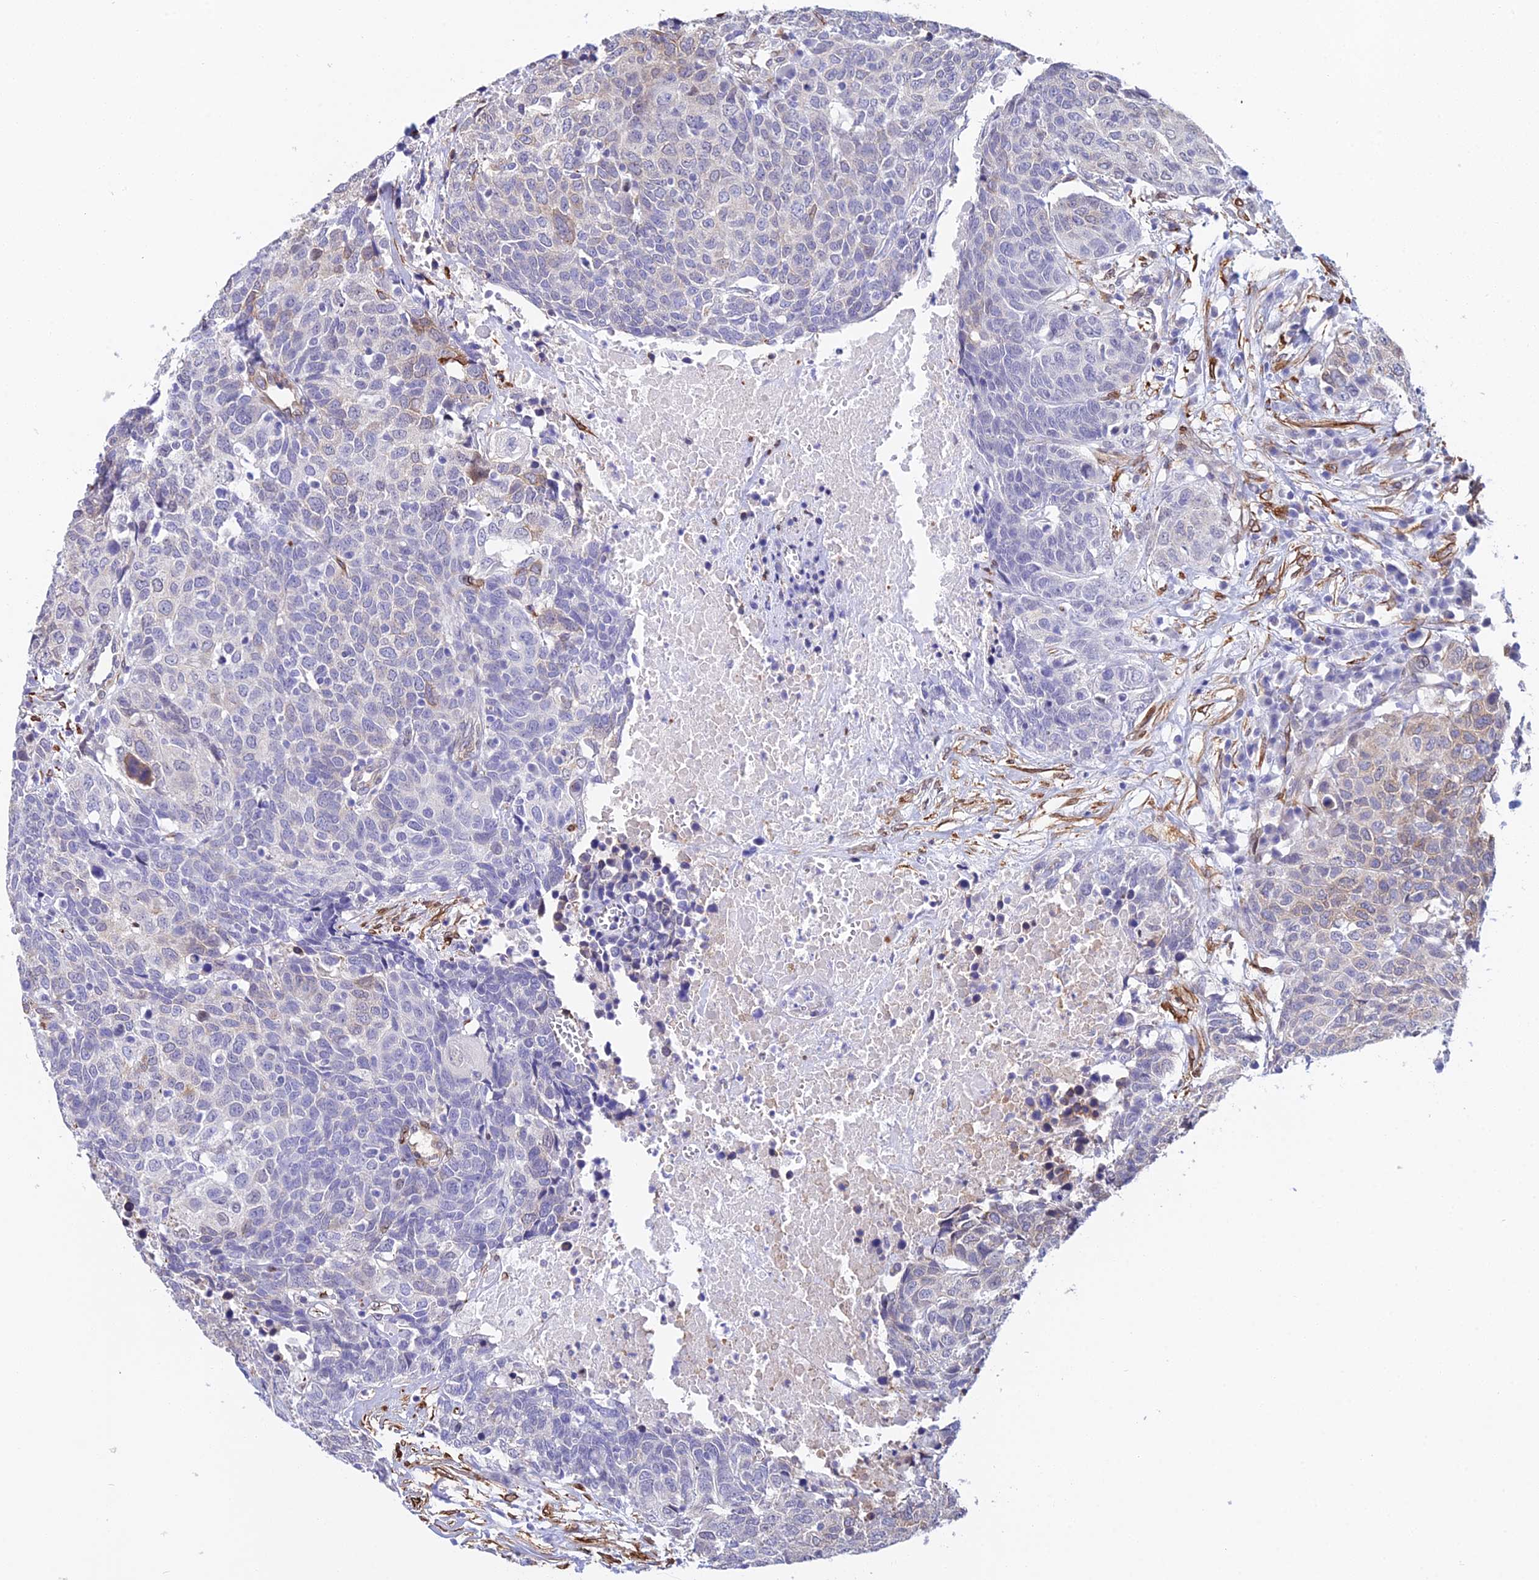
{"staining": {"intensity": "weak", "quantity": "<25%", "location": "cytoplasmic/membranous"}, "tissue": "head and neck cancer", "cell_type": "Tumor cells", "image_type": "cancer", "snomed": [{"axis": "morphology", "description": "Squamous cell carcinoma, NOS"}, {"axis": "topography", "description": "Head-Neck"}], "caption": "Head and neck cancer (squamous cell carcinoma) was stained to show a protein in brown. There is no significant expression in tumor cells. (Immunohistochemistry, brightfield microscopy, high magnification).", "gene": "MXRA7", "patient": {"sex": "male", "age": 66}}